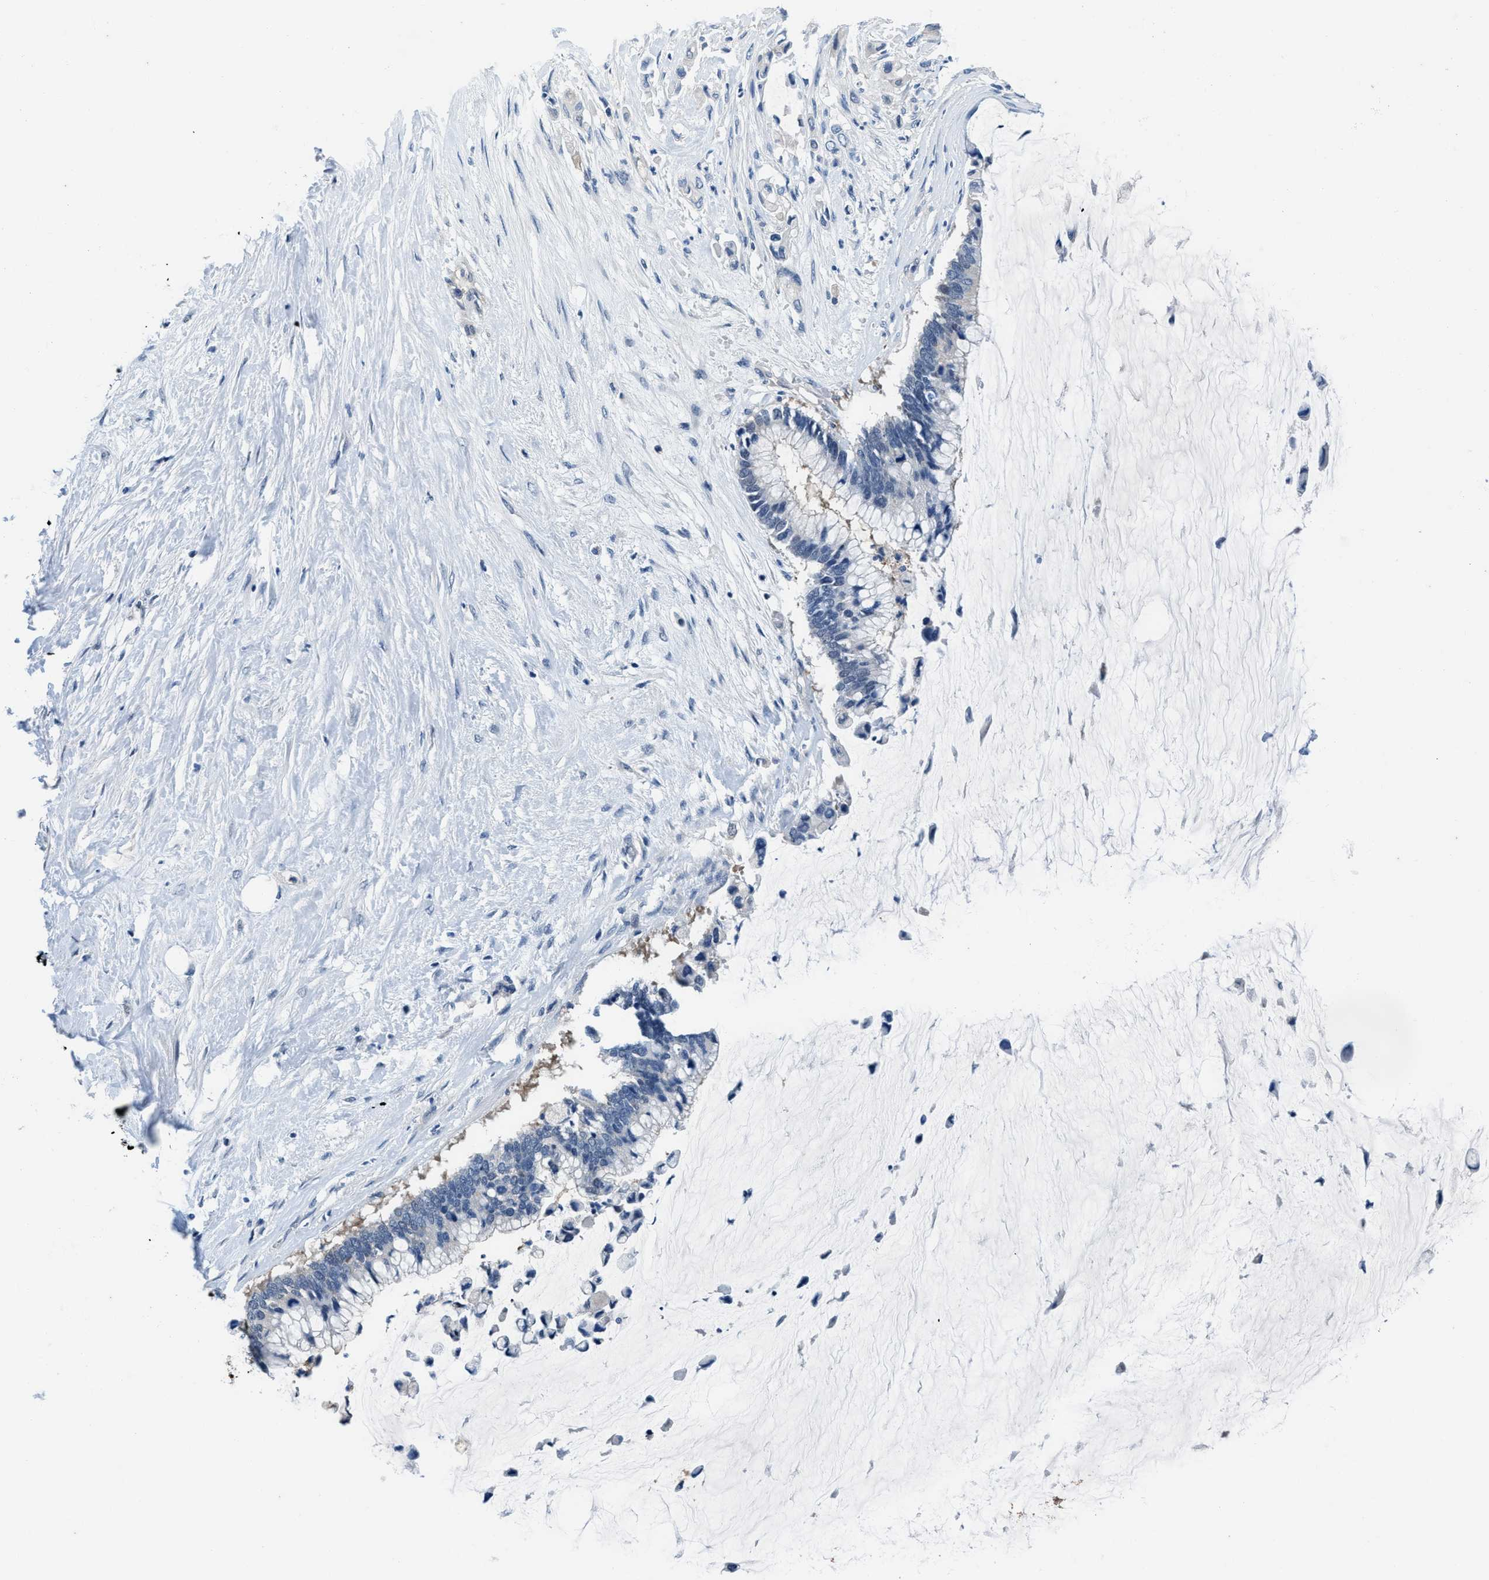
{"staining": {"intensity": "negative", "quantity": "none", "location": "none"}, "tissue": "pancreatic cancer", "cell_type": "Tumor cells", "image_type": "cancer", "snomed": [{"axis": "morphology", "description": "Adenocarcinoma, NOS"}, {"axis": "topography", "description": "Pancreas"}], "caption": "Protein analysis of pancreatic adenocarcinoma displays no significant staining in tumor cells.", "gene": "NUDT5", "patient": {"sex": "male", "age": 41}}